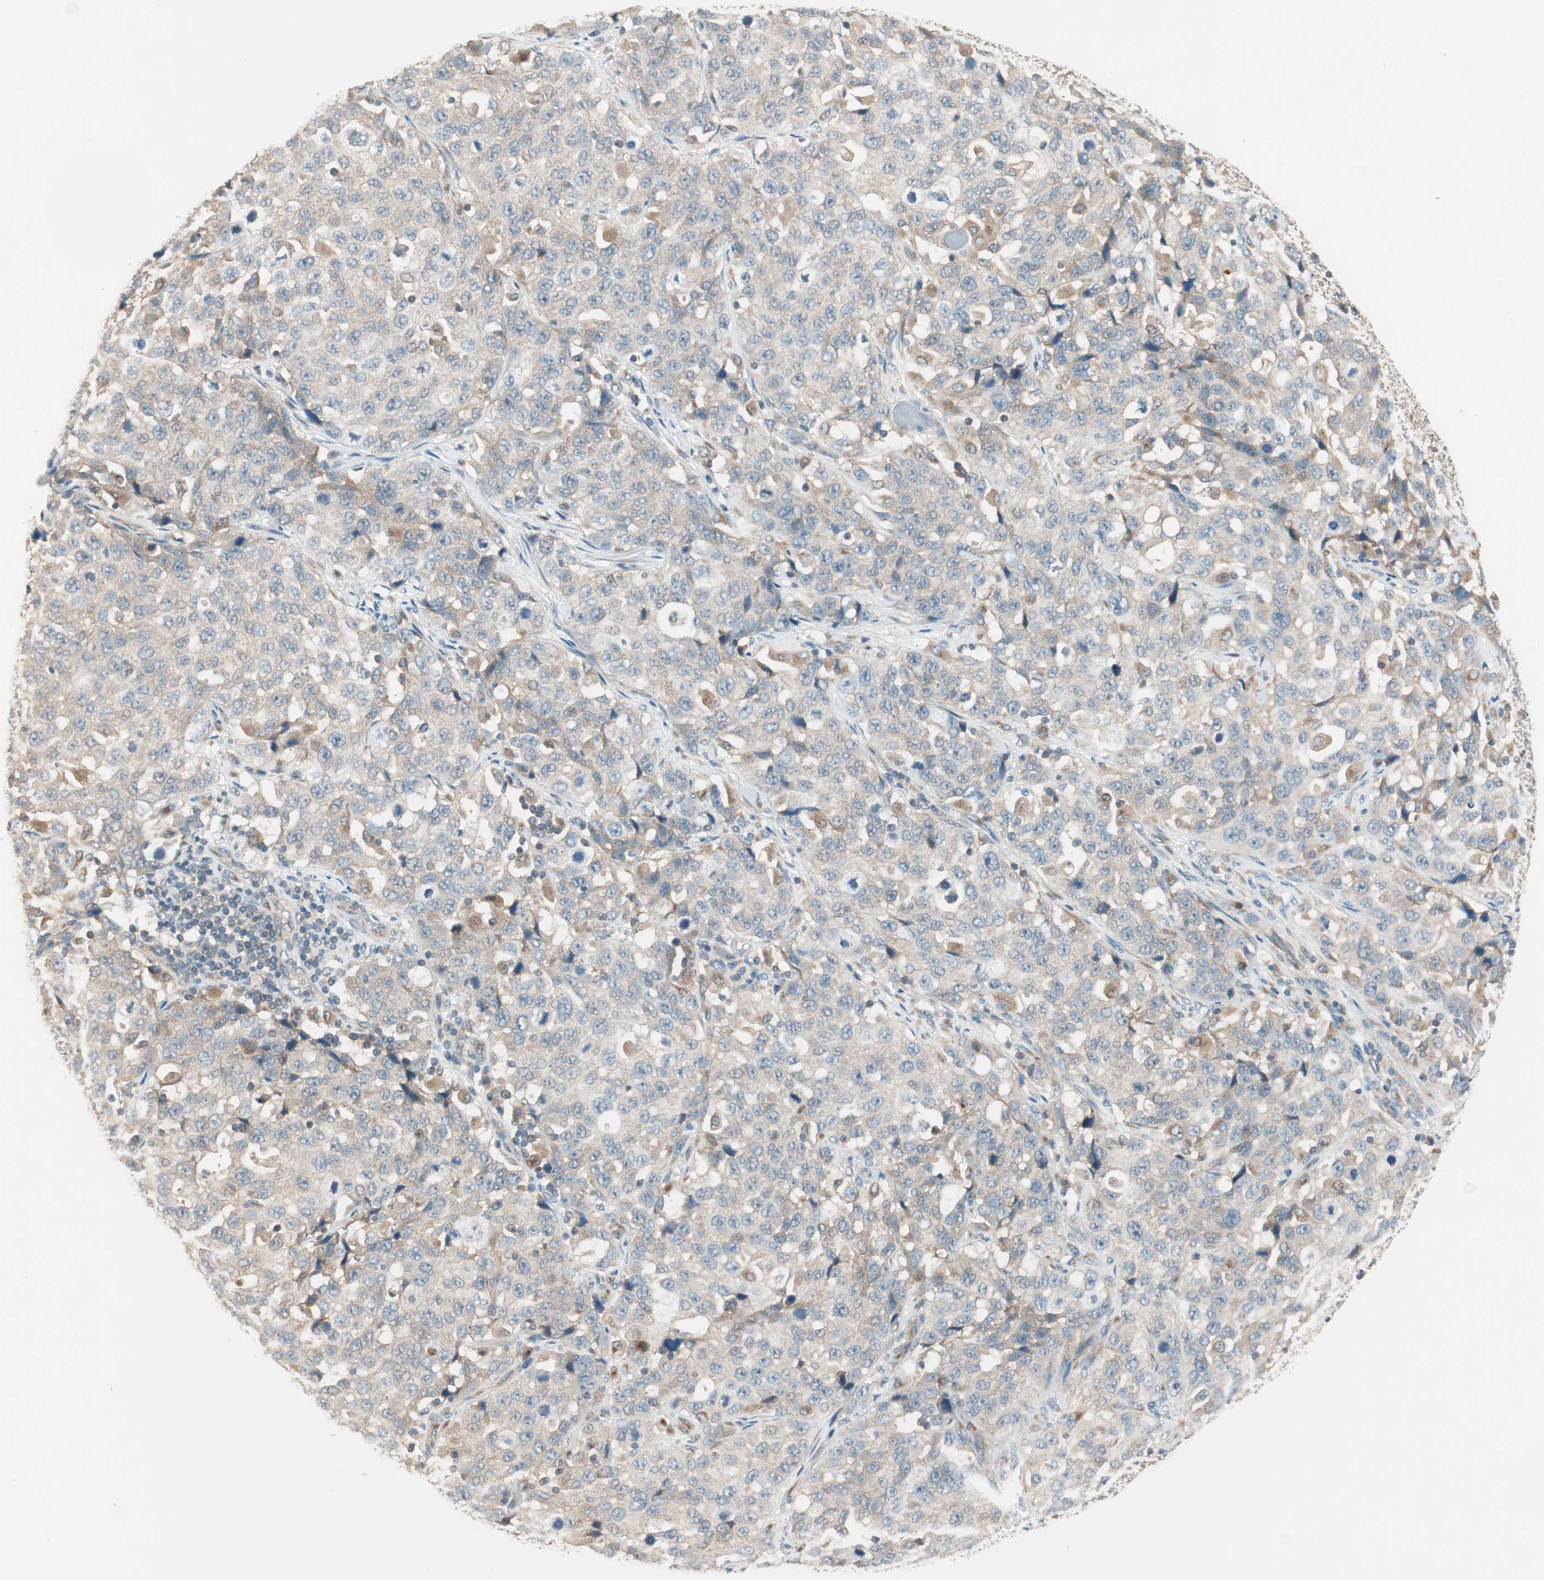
{"staining": {"intensity": "weak", "quantity": "<25%", "location": "cytoplasmic/membranous"}, "tissue": "stomach cancer", "cell_type": "Tumor cells", "image_type": "cancer", "snomed": [{"axis": "morphology", "description": "Normal tissue, NOS"}, {"axis": "morphology", "description": "Adenocarcinoma, NOS"}, {"axis": "topography", "description": "Stomach"}], "caption": "Tumor cells show no significant staining in adenocarcinoma (stomach).", "gene": "SEC16A", "patient": {"sex": "male", "age": 48}}